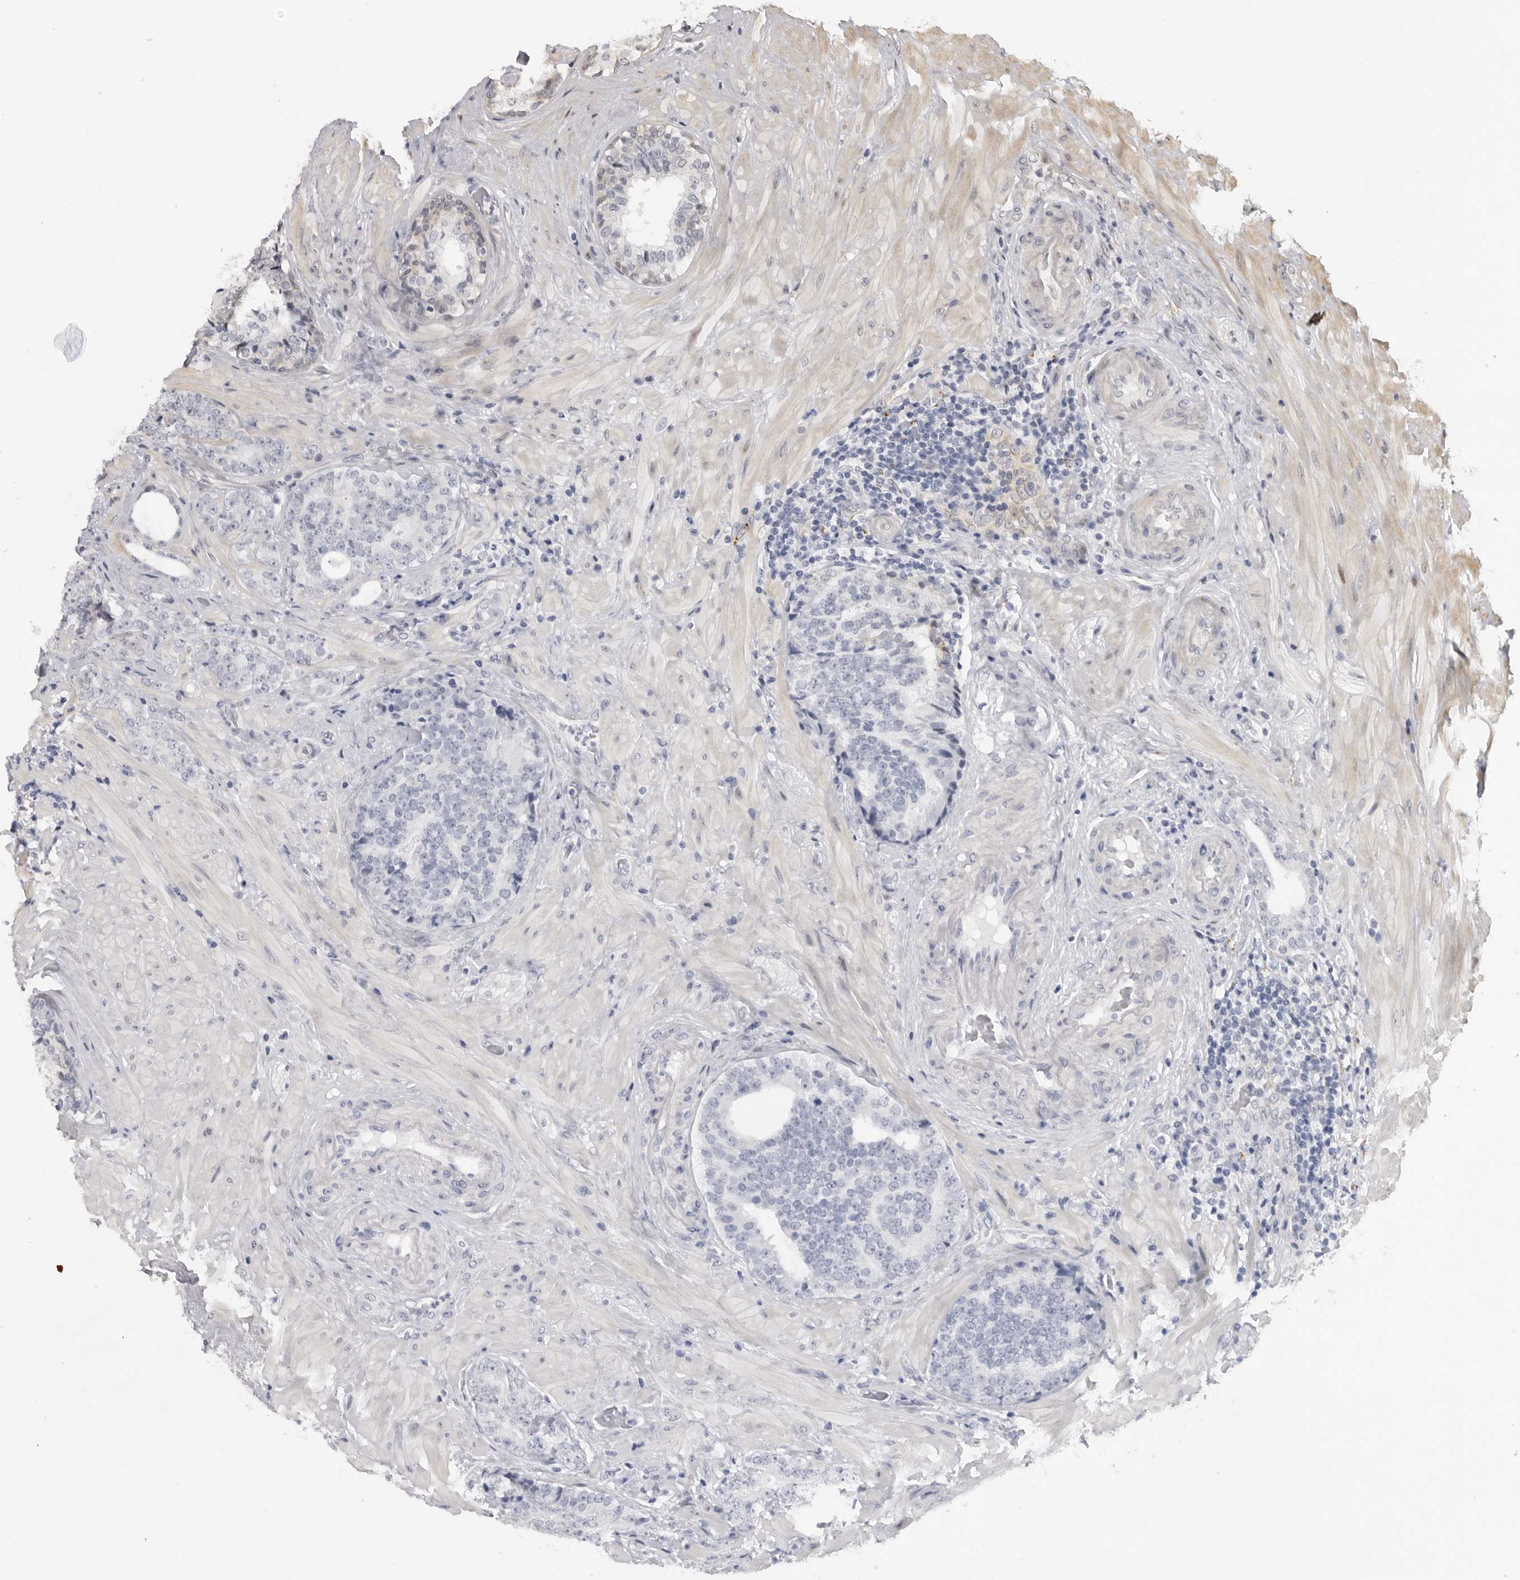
{"staining": {"intensity": "negative", "quantity": "none", "location": "none"}, "tissue": "prostate cancer", "cell_type": "Tumor cells", "image_type": "cancer", "snomed": [{"axis": "morphology", "description": "Adenocarcinoma, High grade"}, {"axis": "topography", "description": "Prostate"}], "caption": "Immunohistochemistry (IHC) image of neoplastic tissue: prostate cancer (adenocarcinoma (high-grade)) stained with DAB (3,3'-diaminobenzidine) displays no significant protein positivity in tumor cells.", "gene": "DNAH14", "patient": {"sex": "male", "age": 56}}